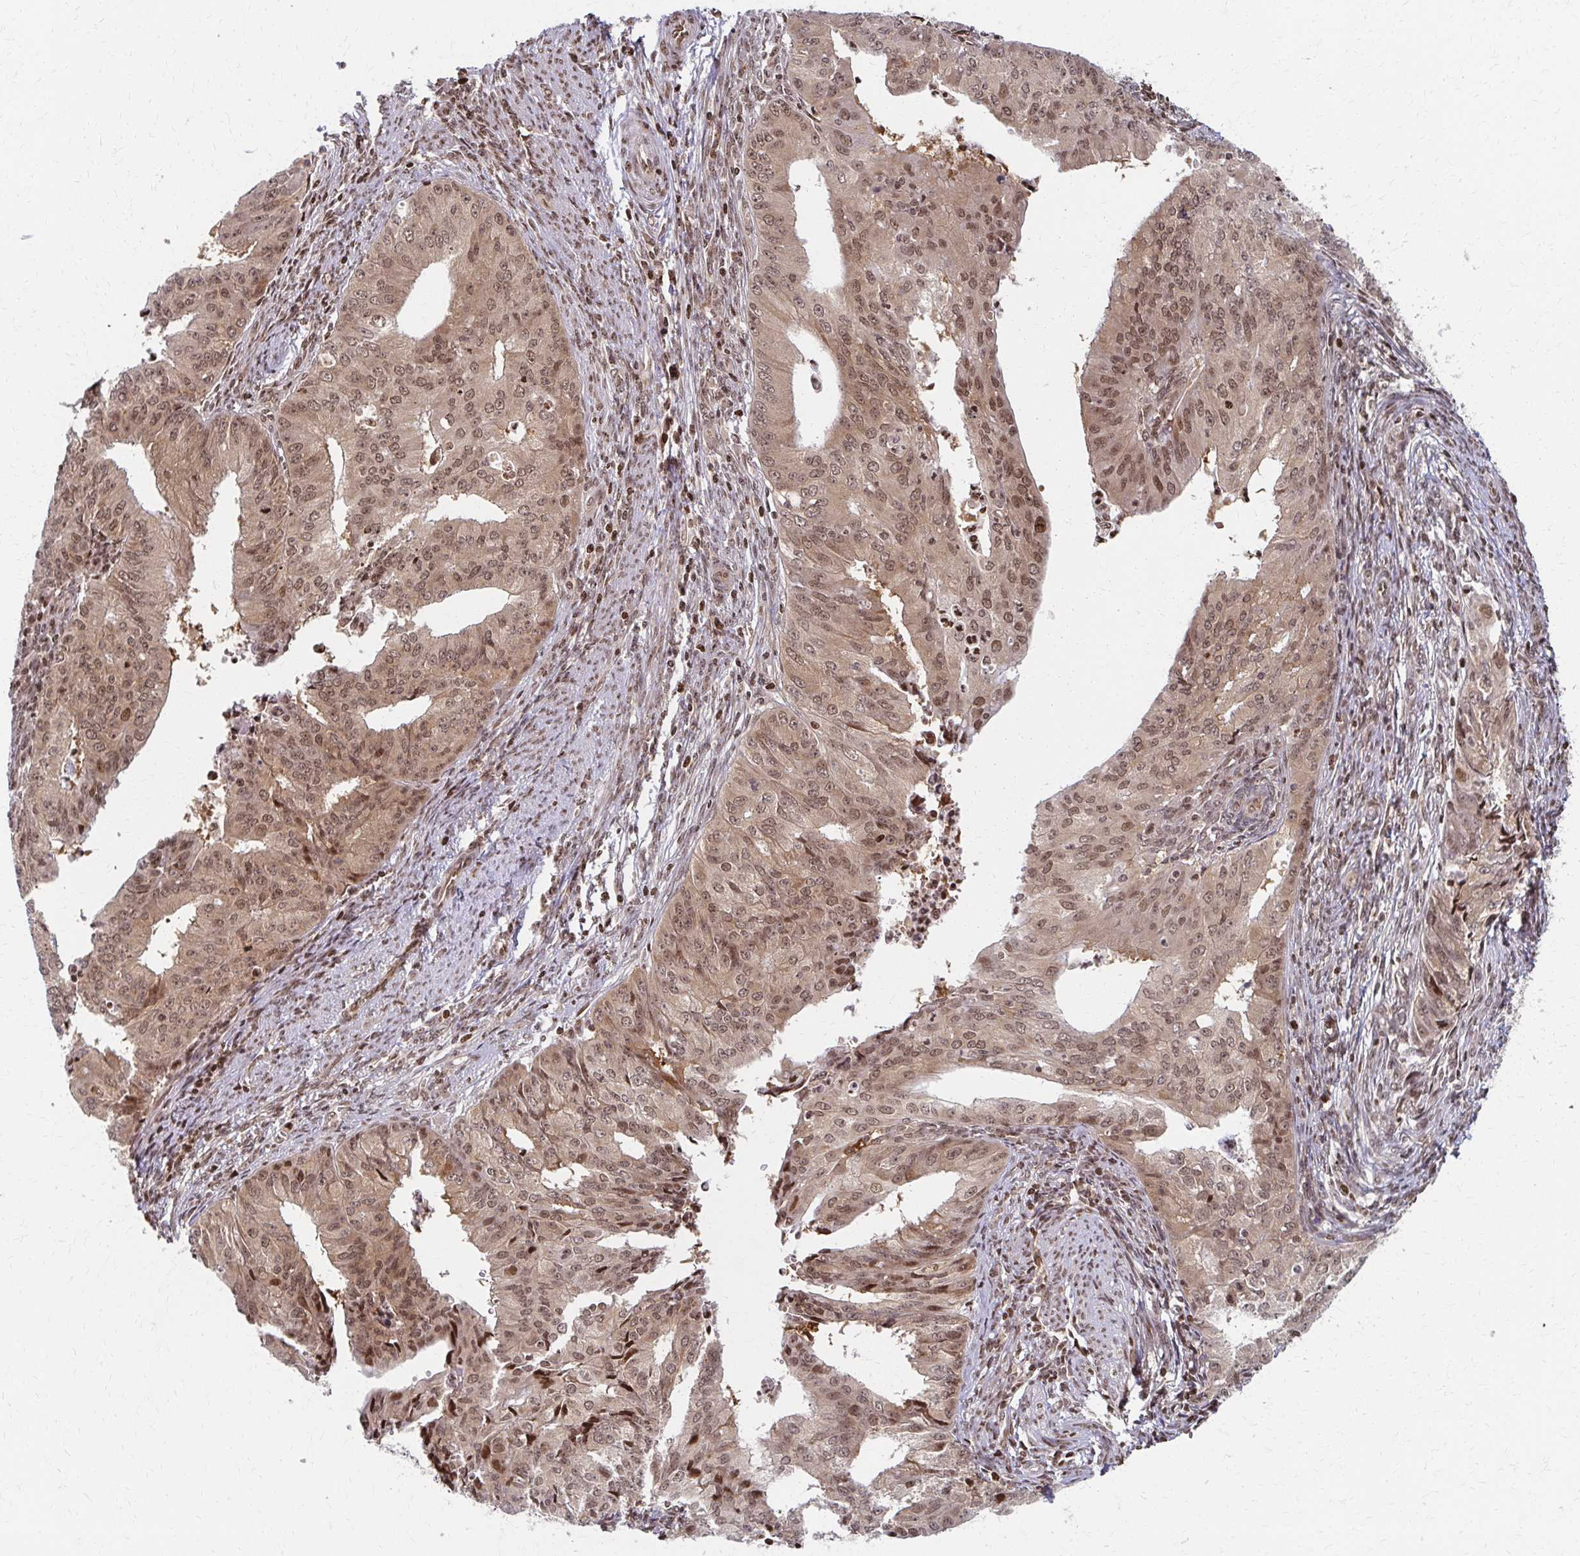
{"staining": {"intensity": "moderate", "quantity": ">75%", "location": "cytoplasmic/membranous,nuclear"}, "tissue": "endometrial cancer", "cell_type": "Tumor cells", "image_type": "cancer", "snomed": [{"axis": "morphology", "description": "Adenocarcinoma, NOS"}, {"axis": "topography", "description": "Endometrium"}], "caption": "Immunohistochemistry of human adenocarcinoma (endometrial) shows medium levels of moderate cytoplasmic/membranous and nuclear expression in about >75% of tumor cells.", "gene": "PSMD7", "patient": {"sex": "female", "age": 50}}